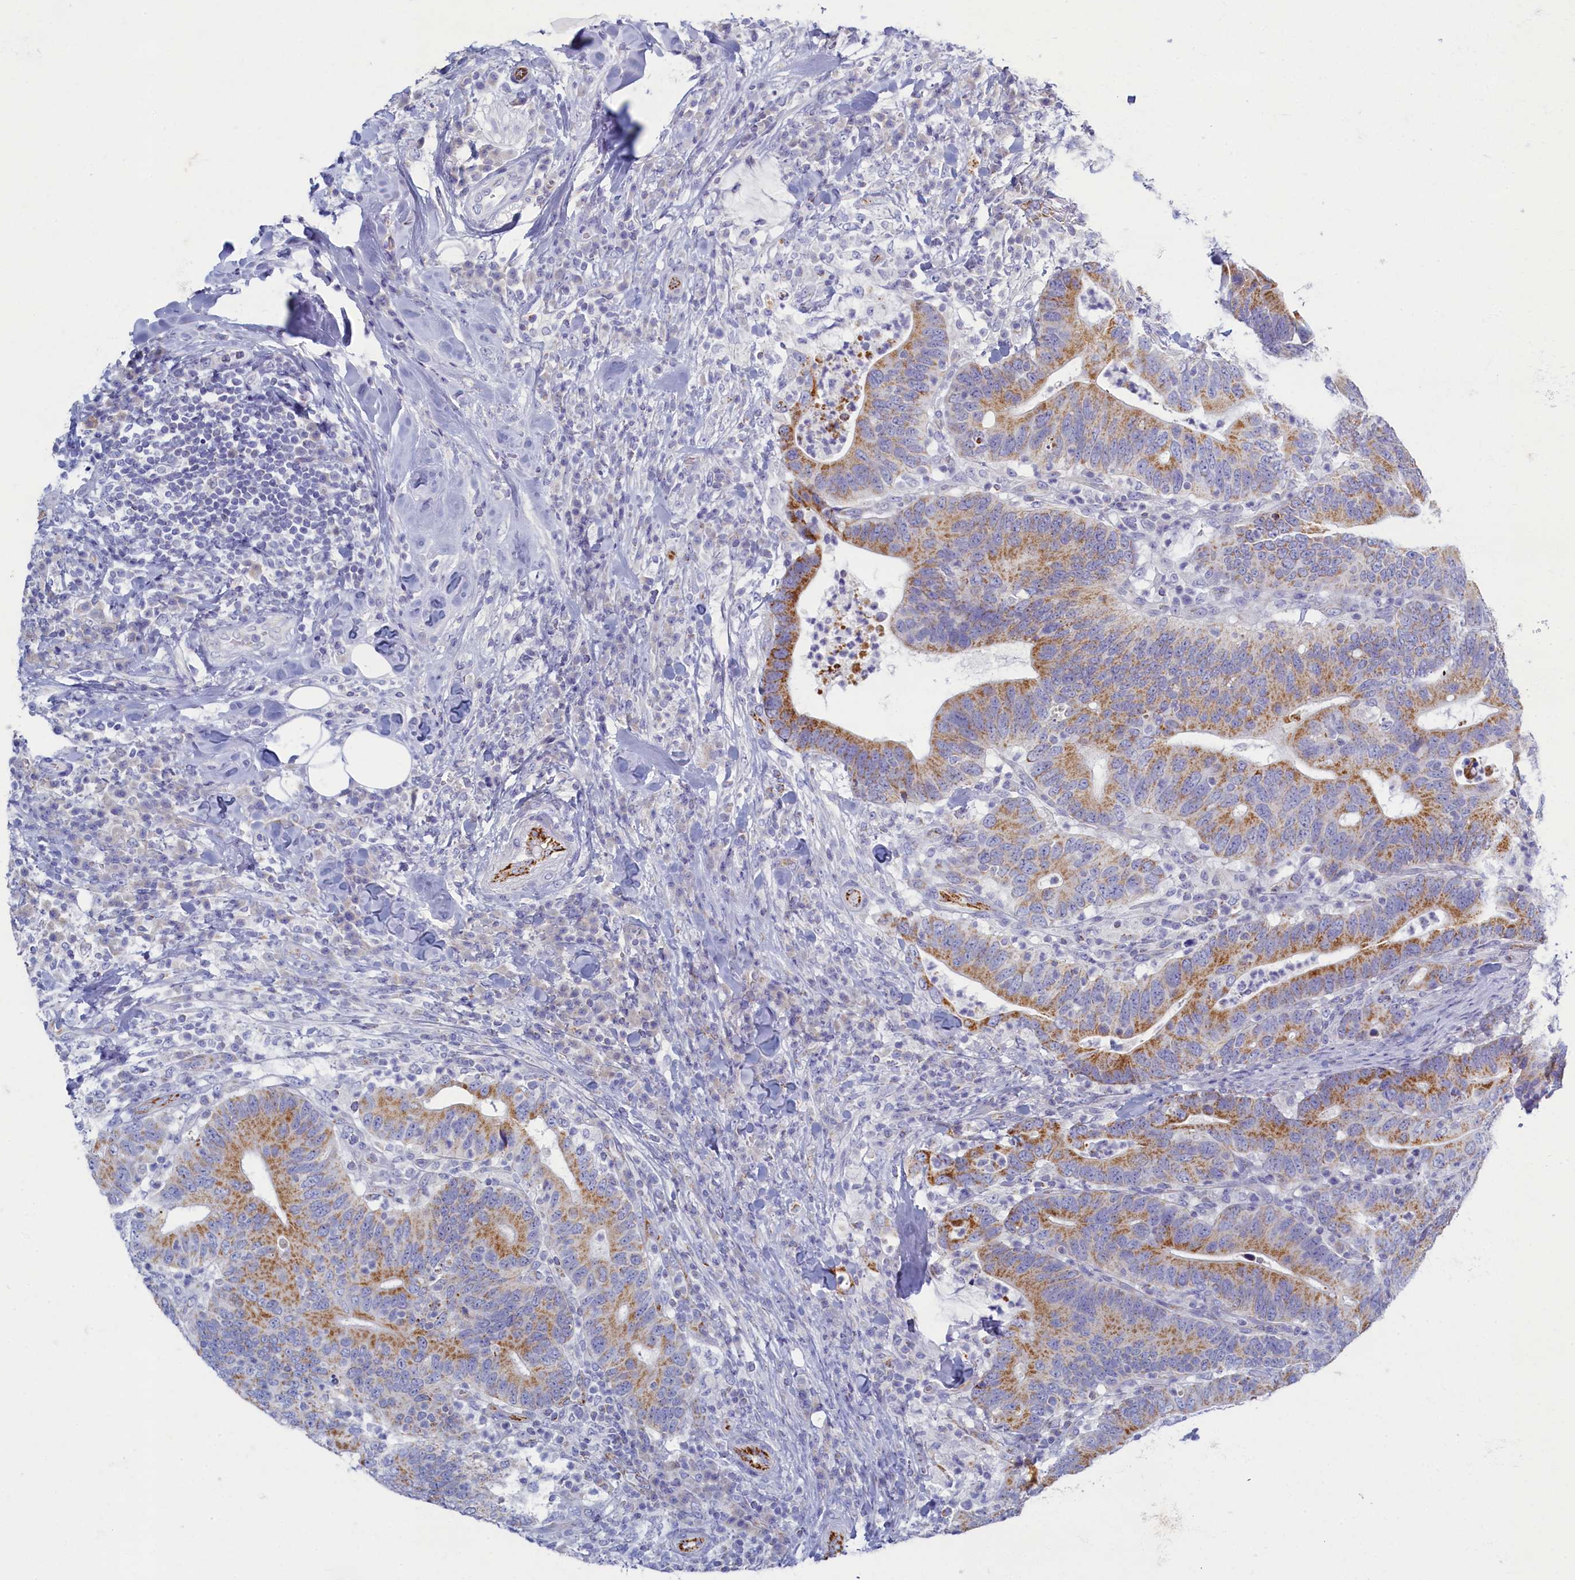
{"staining": {"intensity": "moderate", "quantity": ">75%", "location": "cytoplasmic/membranous"}, "tissue": "colorectal cancer", "cell_type": "Tumor cells", "image_type": "cancer", "snomed": [{"axis": "morphology", "description": "Adenocarcinoma, NOS"}, {"axis": "topography", "description": "Colon"}], "caption": "Approximately >75% of tumor cells in adenocarcinoma (colorectal) show moderate cytoplasmic/membranous protein positivity as visualized by brown immunohistochemical staining.", "gene": "OCIAD2", "patient": {"sex": "female", "age": 66}}